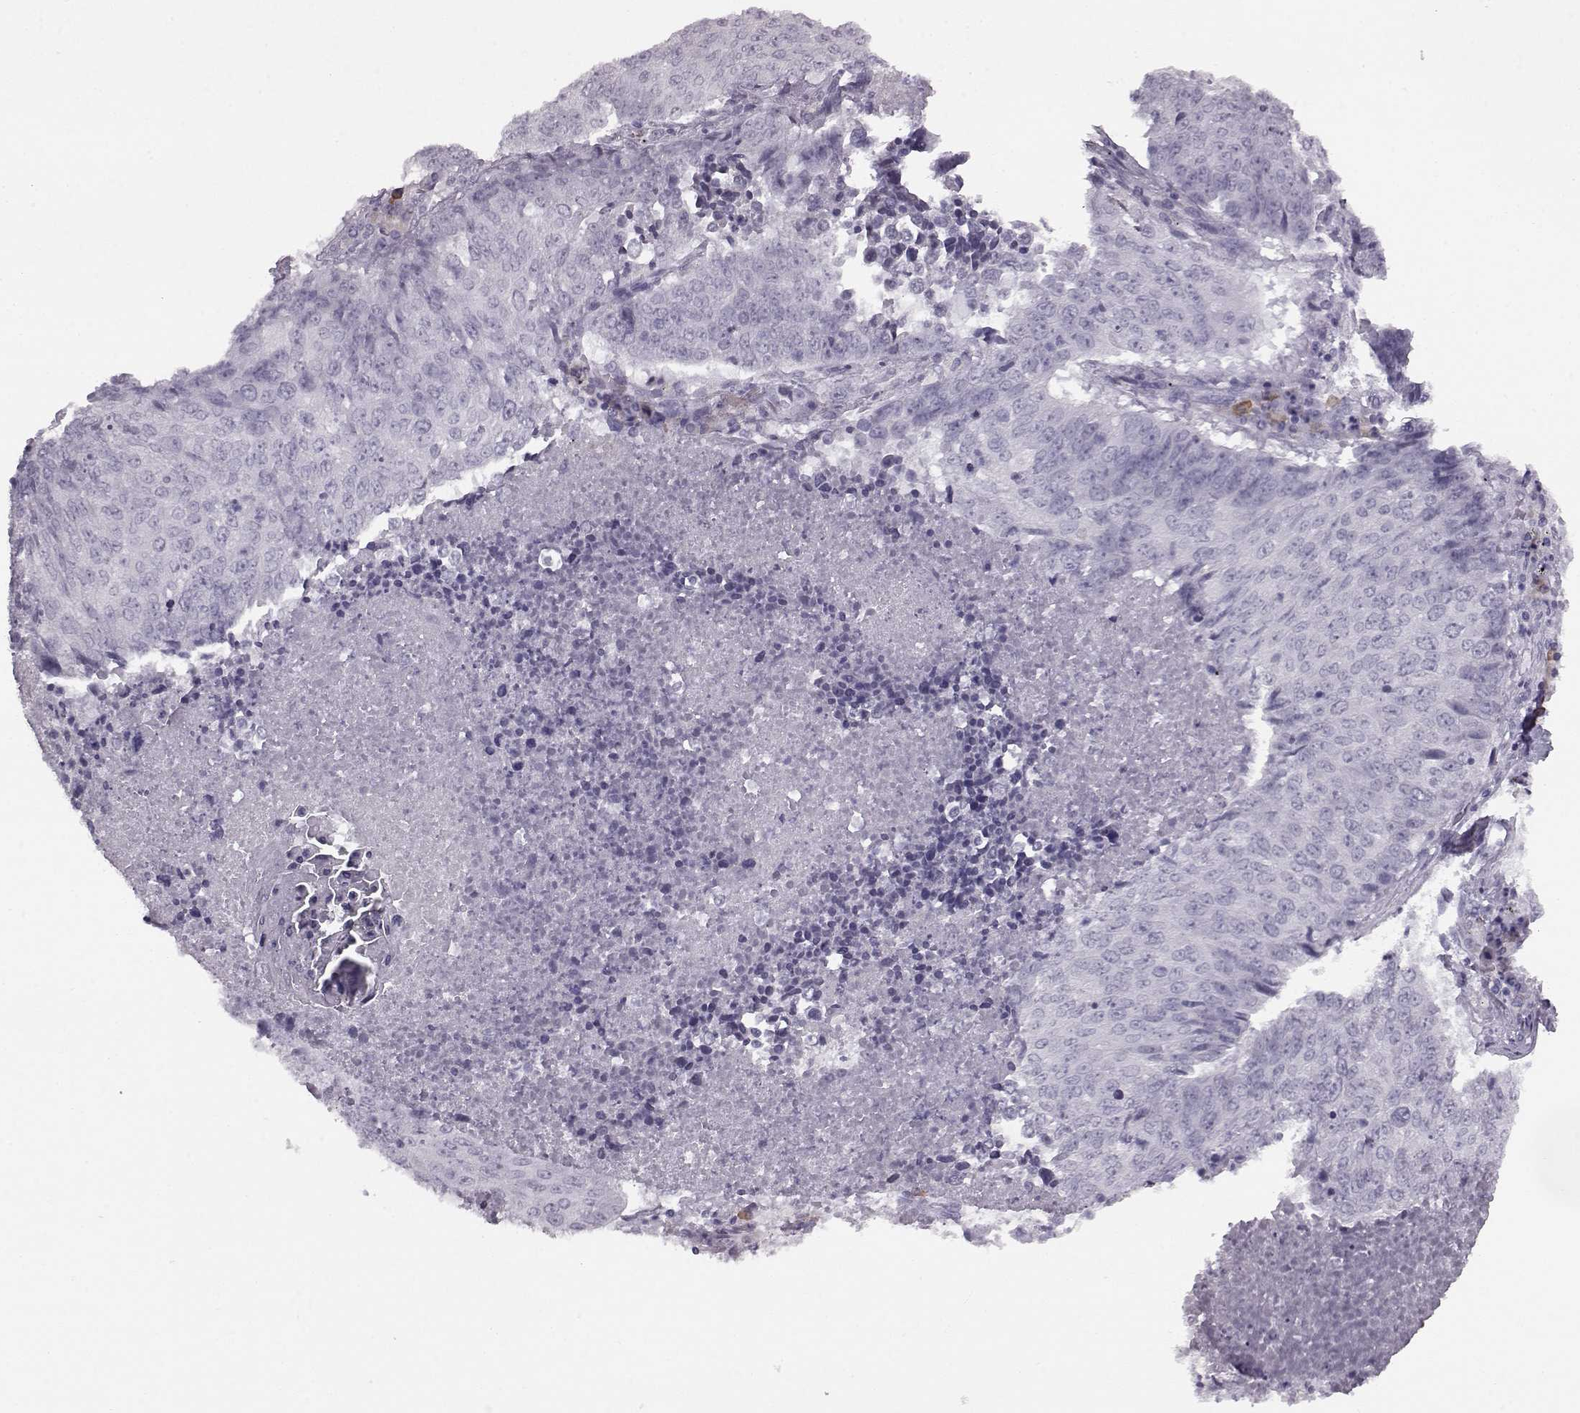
{"staining": {"intensity": "negative", "quantity": "none", "location": "none"}, "tissue": "lung cancer", "cell_type": "Tumor cells", "image_type": "cancer", "snomed": [{"axis": "morphology", "description": "Normal tissue, NOS"}, {"axis": "morphology", "description": "Squamous cell carcinoma, NOS"}, {"axis": "topography", "description": "Bronchus"}, {"axis": "topography", "description": "Lung"}], "caption": "Protein analysis of lung cancer reveals no significant expression in tumor cells. The staining is performed using DAB brown chromogen with nuclei counter-stained in using hematoxylin.", "gene": "JSRP1", "patient": {"sex": "male", "age": 64}}